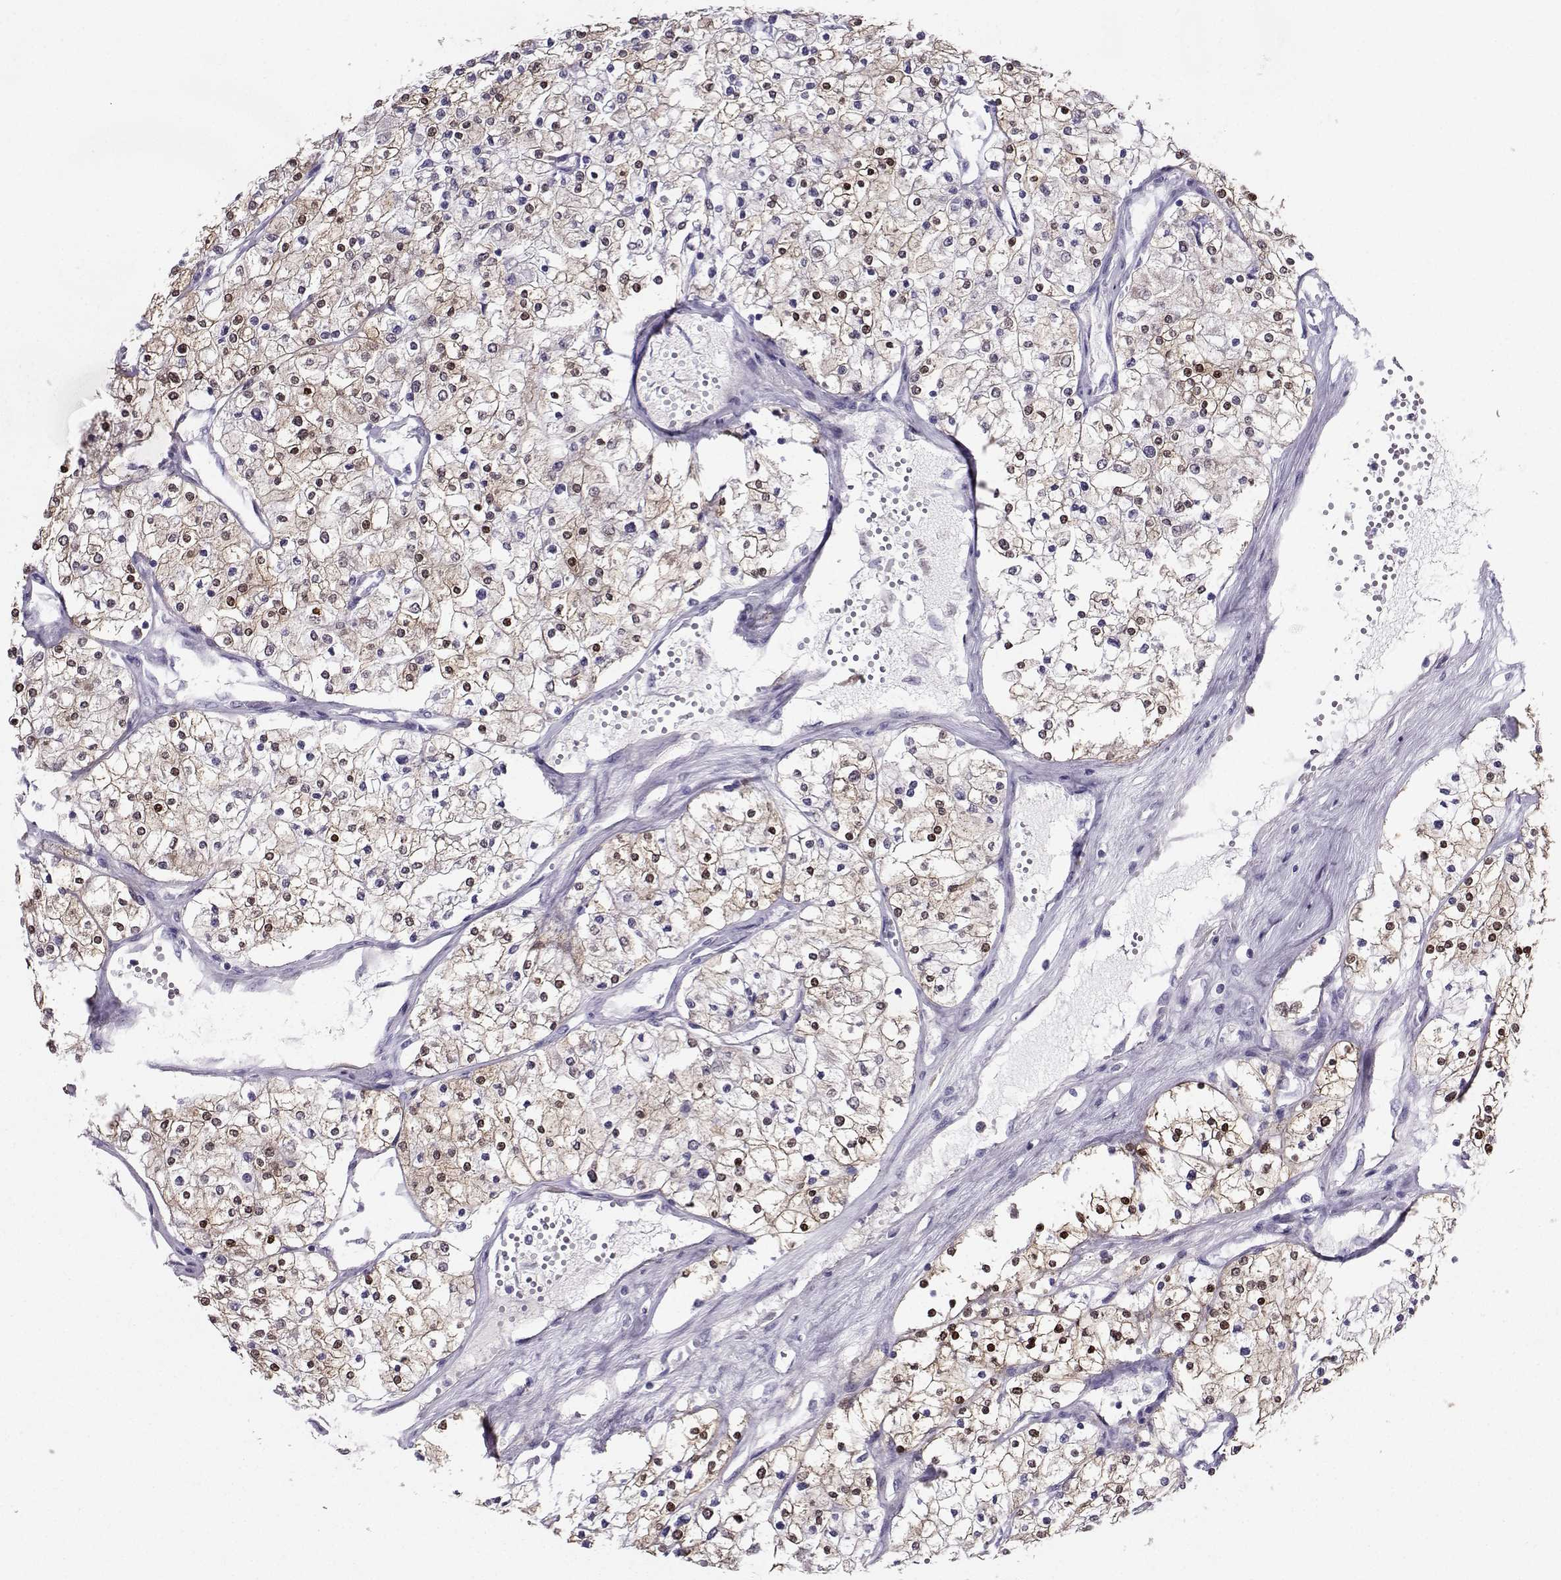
{"staining": {"intensity": "strong", "quantity": "<25%", "location": "nuclear"}, "tissue": "renal cancer", "cell_type": "Tumor cells", "image_type": "cancer", "snomed": [{"axis": "morphology", "description": "Adenocarcinoma, NOS"}, {"axis": "topography", "description": "Kidney"}], "caption": "Protein expression analysis of human renal adenocarcinoma reveals strong nuclear staining in approximately <25% of tumor cells. The staining is performed using DAB (3,3'-diaminobenzidine) brown chromogen to label protein expression. The nuclei are counter-stained blue using hematoxylin.", "gene": "PGK1", "patient": {"sex": "male", "age": 80}}